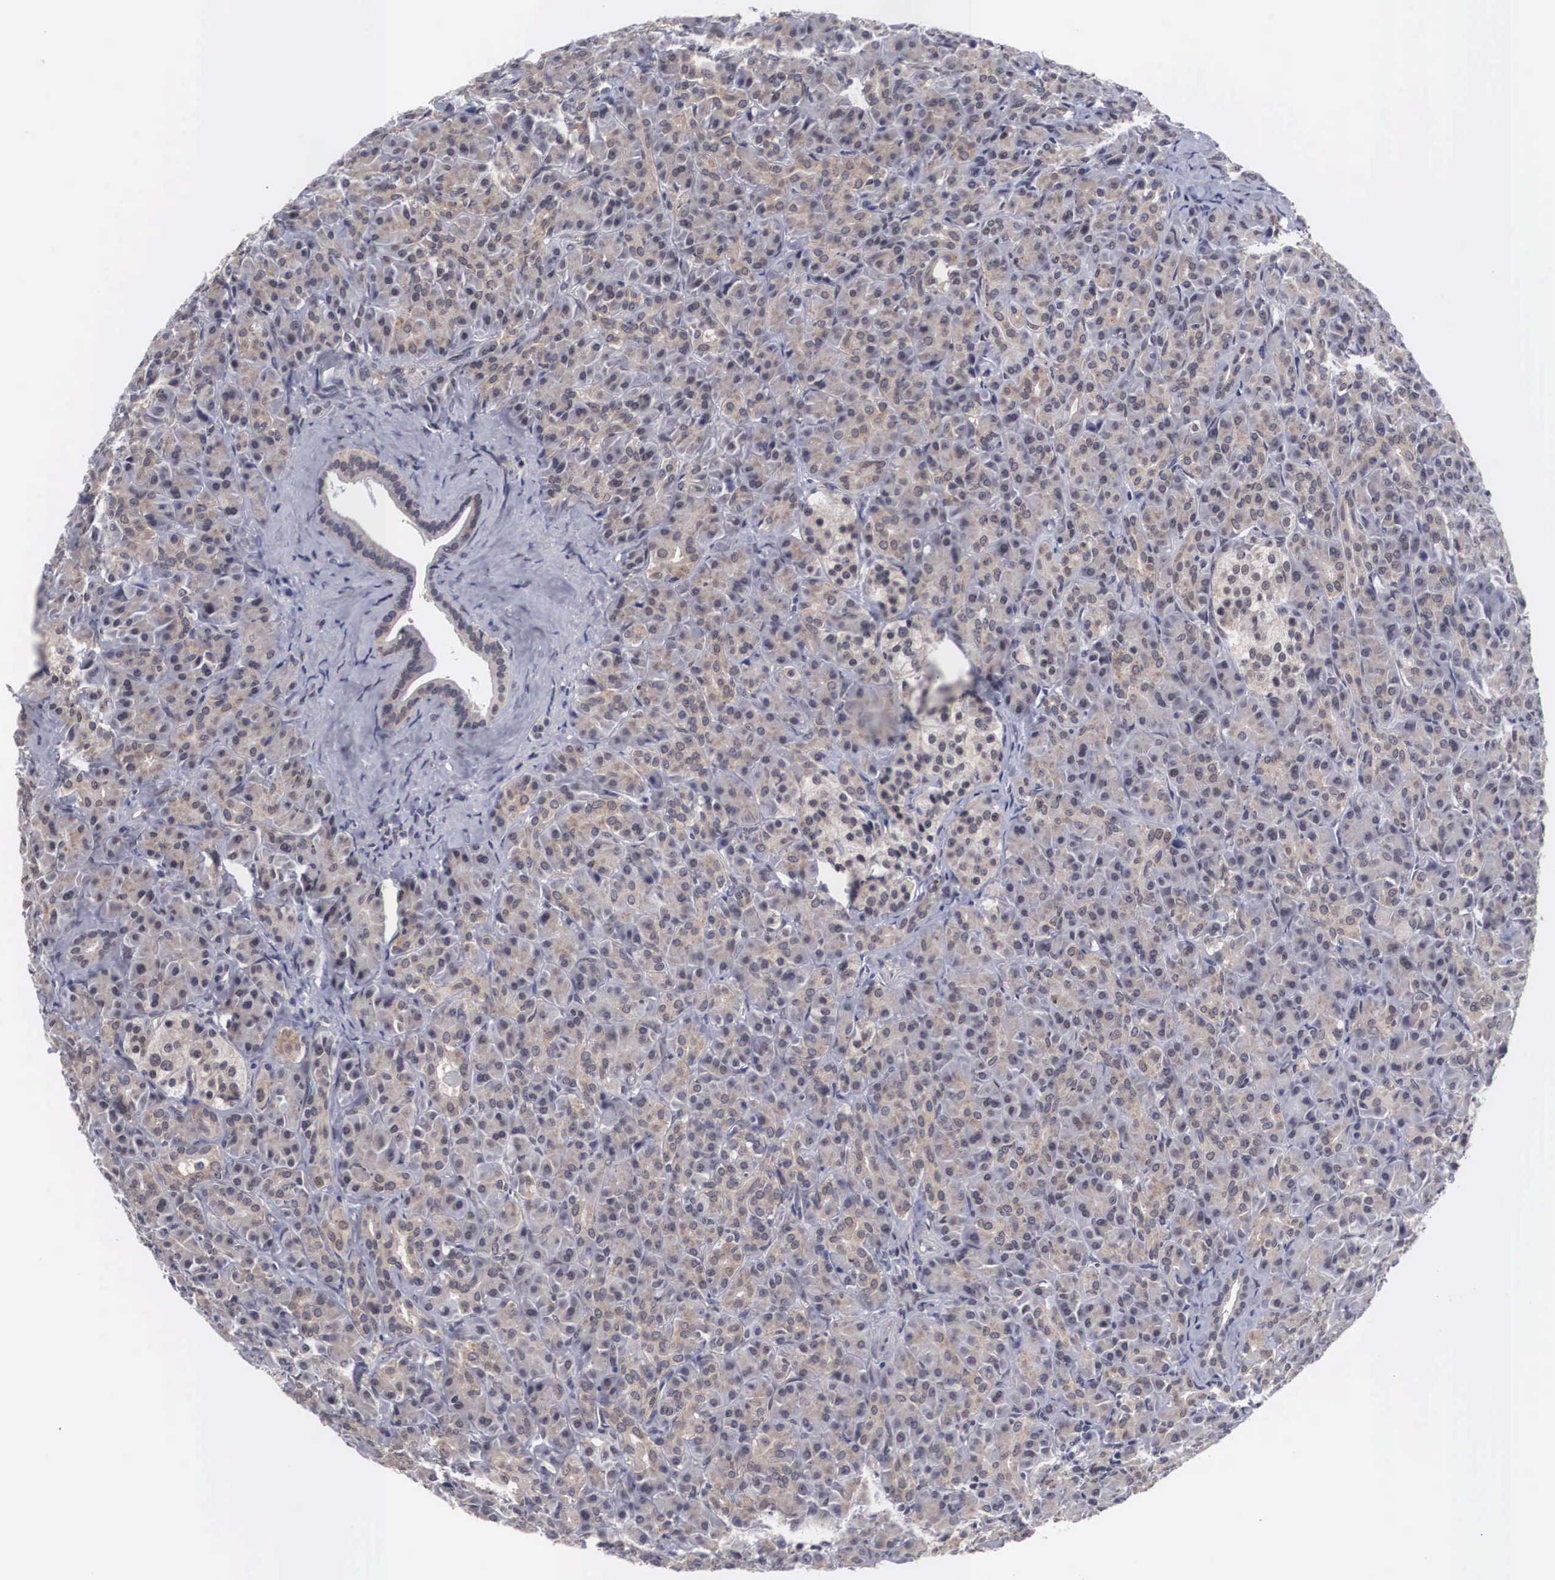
{"staining": {"intensity": "weak", "quantity": "25%-75%", "location": "cytoplasmic/membranous"}, "tissue": "pancreas", "cell_type": "Exocrine glandular cells", "image_type": "normal", "snomed": [{"axis": "morphology", "description": "Normal tissue, NOS"}, {"axis": "topography", "description": "Lymph node"}, {"axis": "topography", "description": "Pancreas"}], "caption": "An image of pancreas stained for a protein reveals weak cytoplasmic/membranous brown staining in exocrine glandular cells. The protein of interest is stained brown, and the nuclei are stained in blue (DAB IHC with brightfield microscopy, high magnification).", "gene": "OTX2", "patient": {"sex": "male", "age": 59}}